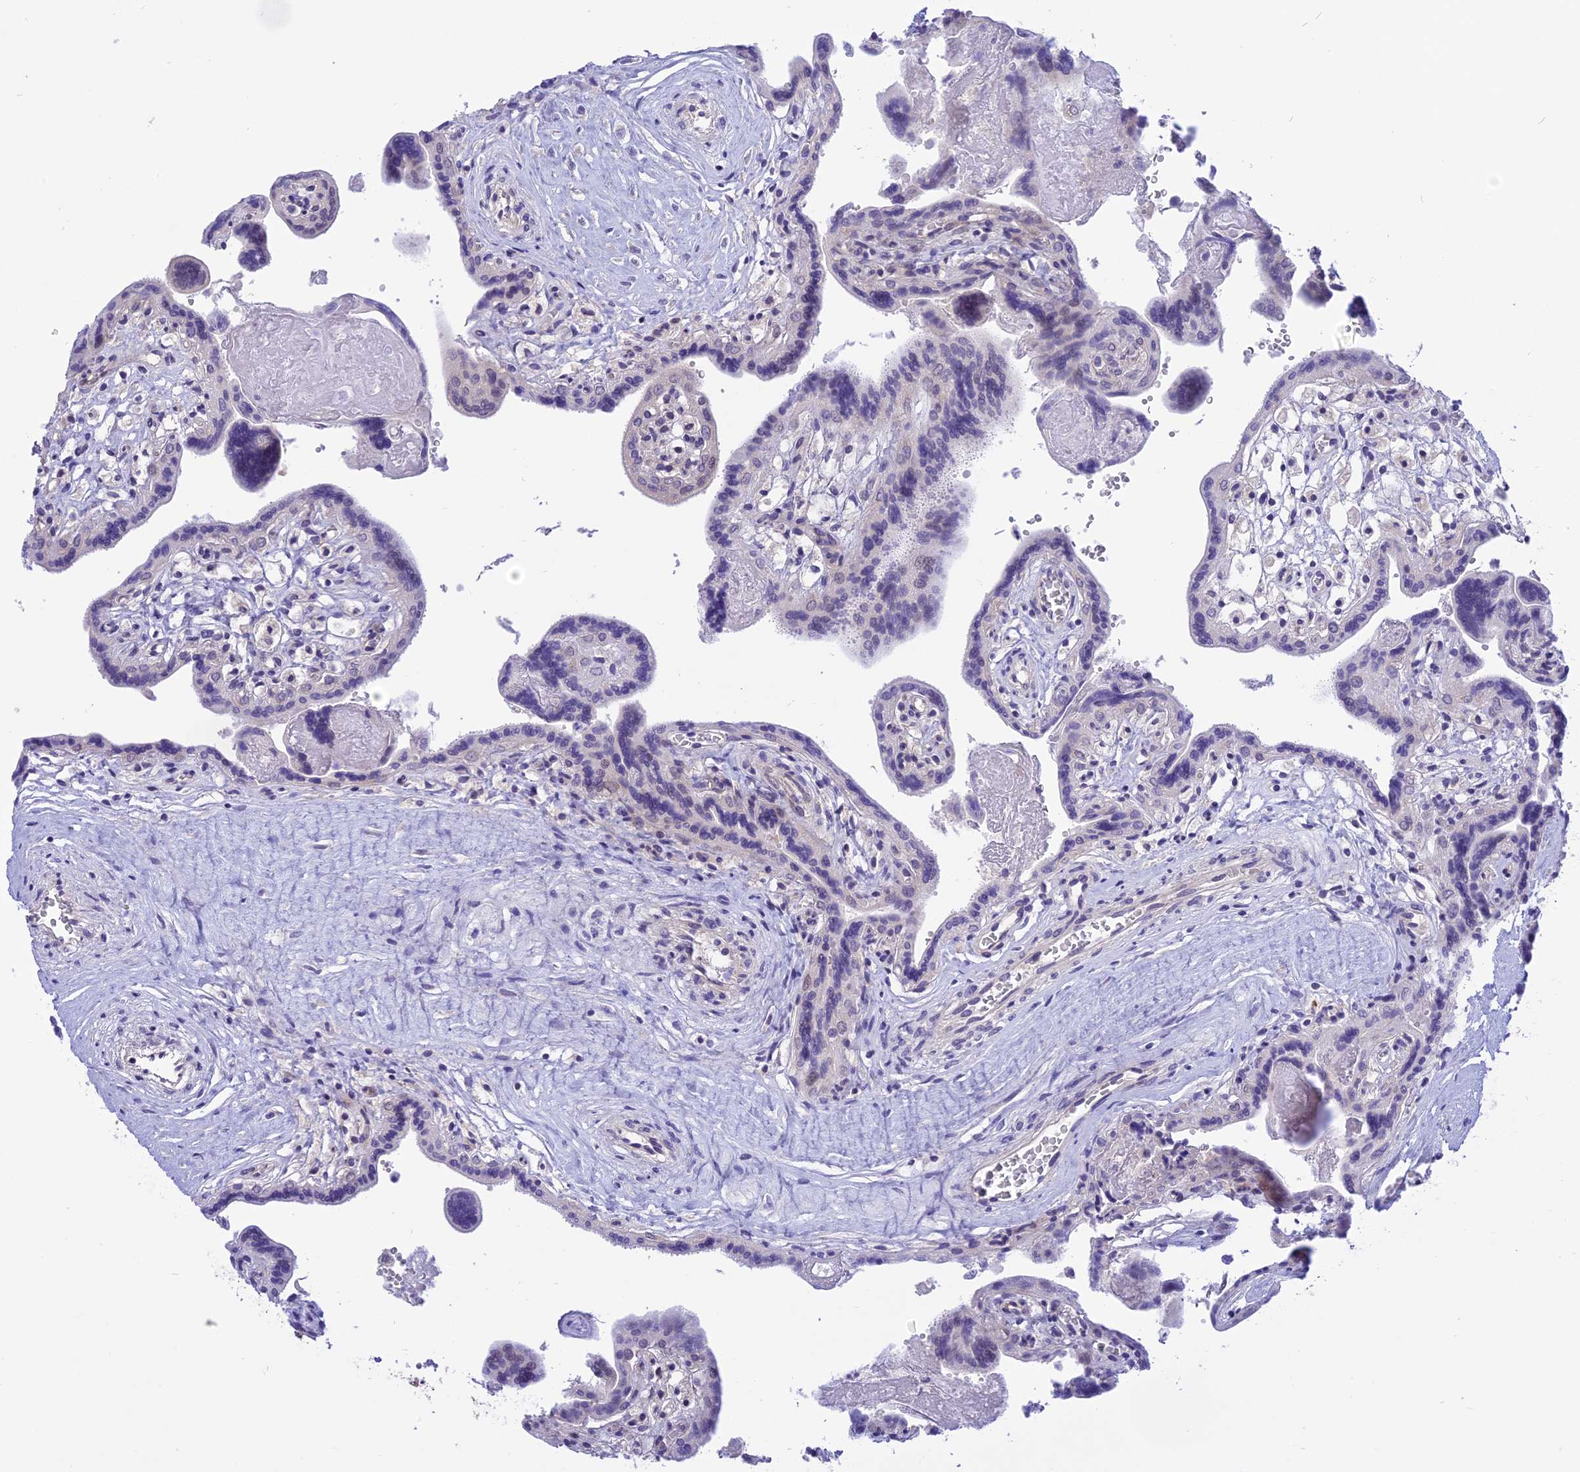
{"staining": {"intensity": "moderate", "quantity": "25%-75%", "location": "cytoplasmic/membranous"}, "tissue": "placenta", "cell_type": "Trophoblastic cells", "image_type": "normal", "snomed": [{"axis": "morphology", "description": "Normal tissue, NOS"}, {"axis": "topography", "description": "Placenta"}], "caption": "A high-resolution histopathology image shows immunohistochemistry (IHC) staining of normal placenta, which exhibits moderate cytoplasmic/membranous staining in approximately 25%-75% of trophoblastic cells. (DAB IHC, brown staining for protein, blue staining for nuclei).", "gene": "ZNF837", "patient": {"sex": "female", "age": 37}}